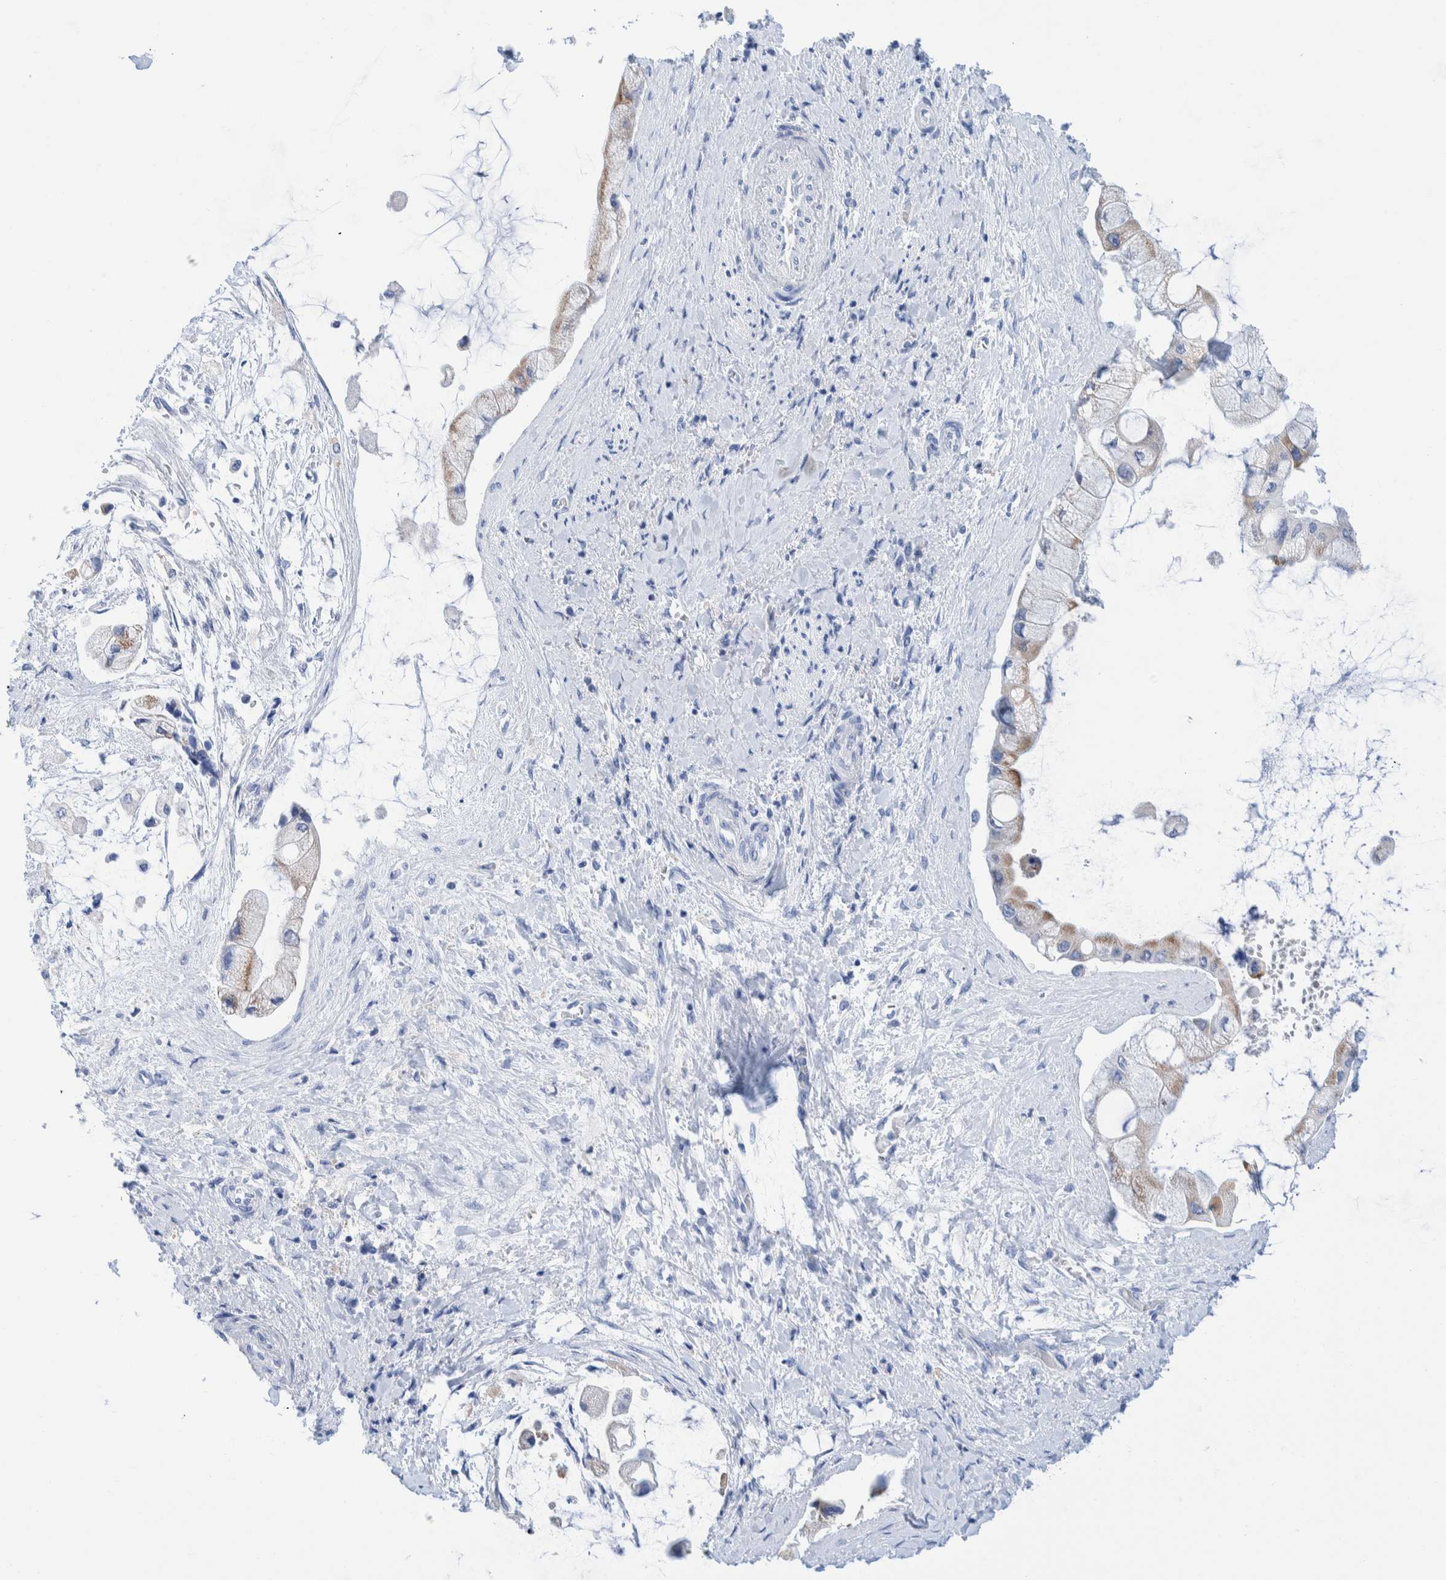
{"staining": {"intensity": "weak", "quantity": "25%-75%", "location": "cytoplasmic/membranous"}, "tissue": "liver cancer", "cell_type": "Tumor cells", "image_type": "cancer", "snomed": [{"axis": "morphology", "description": "Cholangiocarcinoma"}, {"axis": "topography", "description": "Liver"}], "caption": "Protein expression analysis of liver cancer shows weak cytoplasmic/membranous staining in approximately 25%-75% of tumor cells.", "gene": "KRT14", "patient": {"sex": "male", "age": 50}}